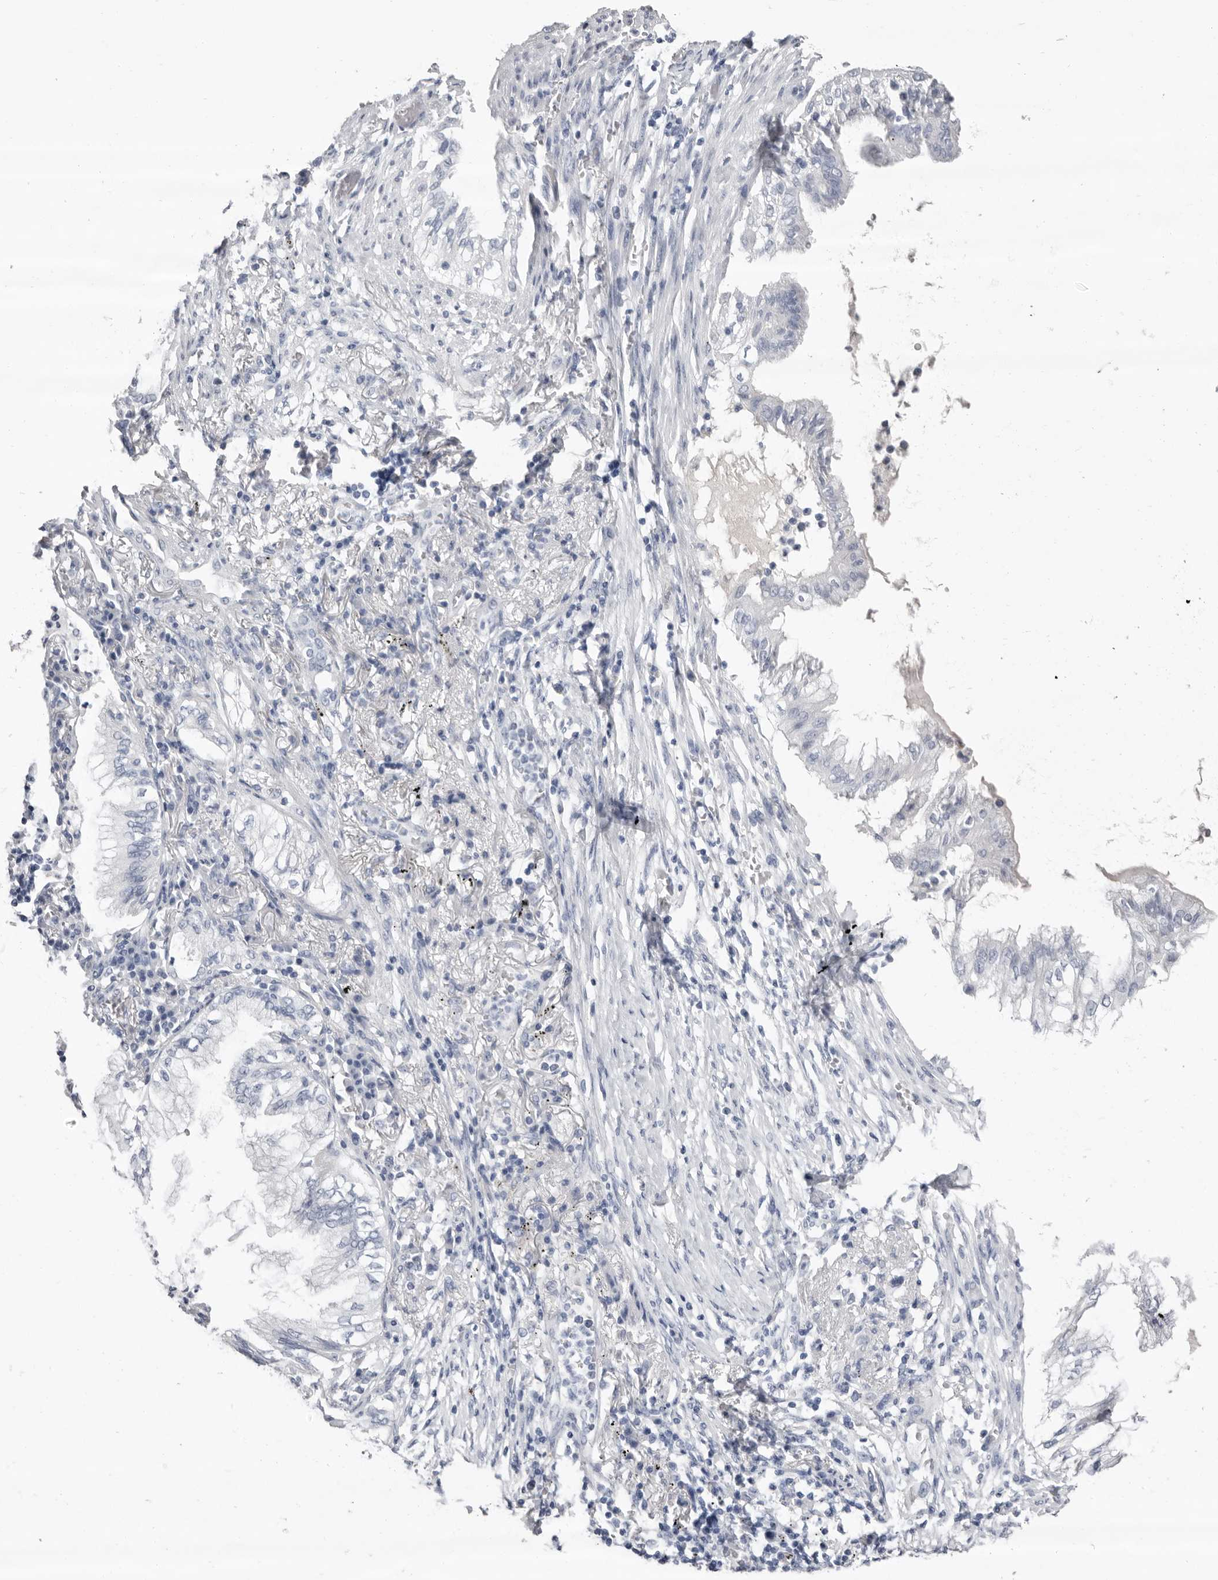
{"staining": {"intensity": "negative", "quantity": "none", "location": "none"}, "tissue": "lung cancer", "cell_type": "Tumor cells", "image_type": "cancer", "snomed": [{"axis": "morphology", "description": "Adenocarcinoma, NOS"}, {"axis": "topography", "description": "Lung"}], "caption": "Human lung cancer stained for a protein using immunohistochemistry (IHC) displays no staining in tumor cells.", "gene": "LPO", "patient": {"sex": "female", "age": 70}}